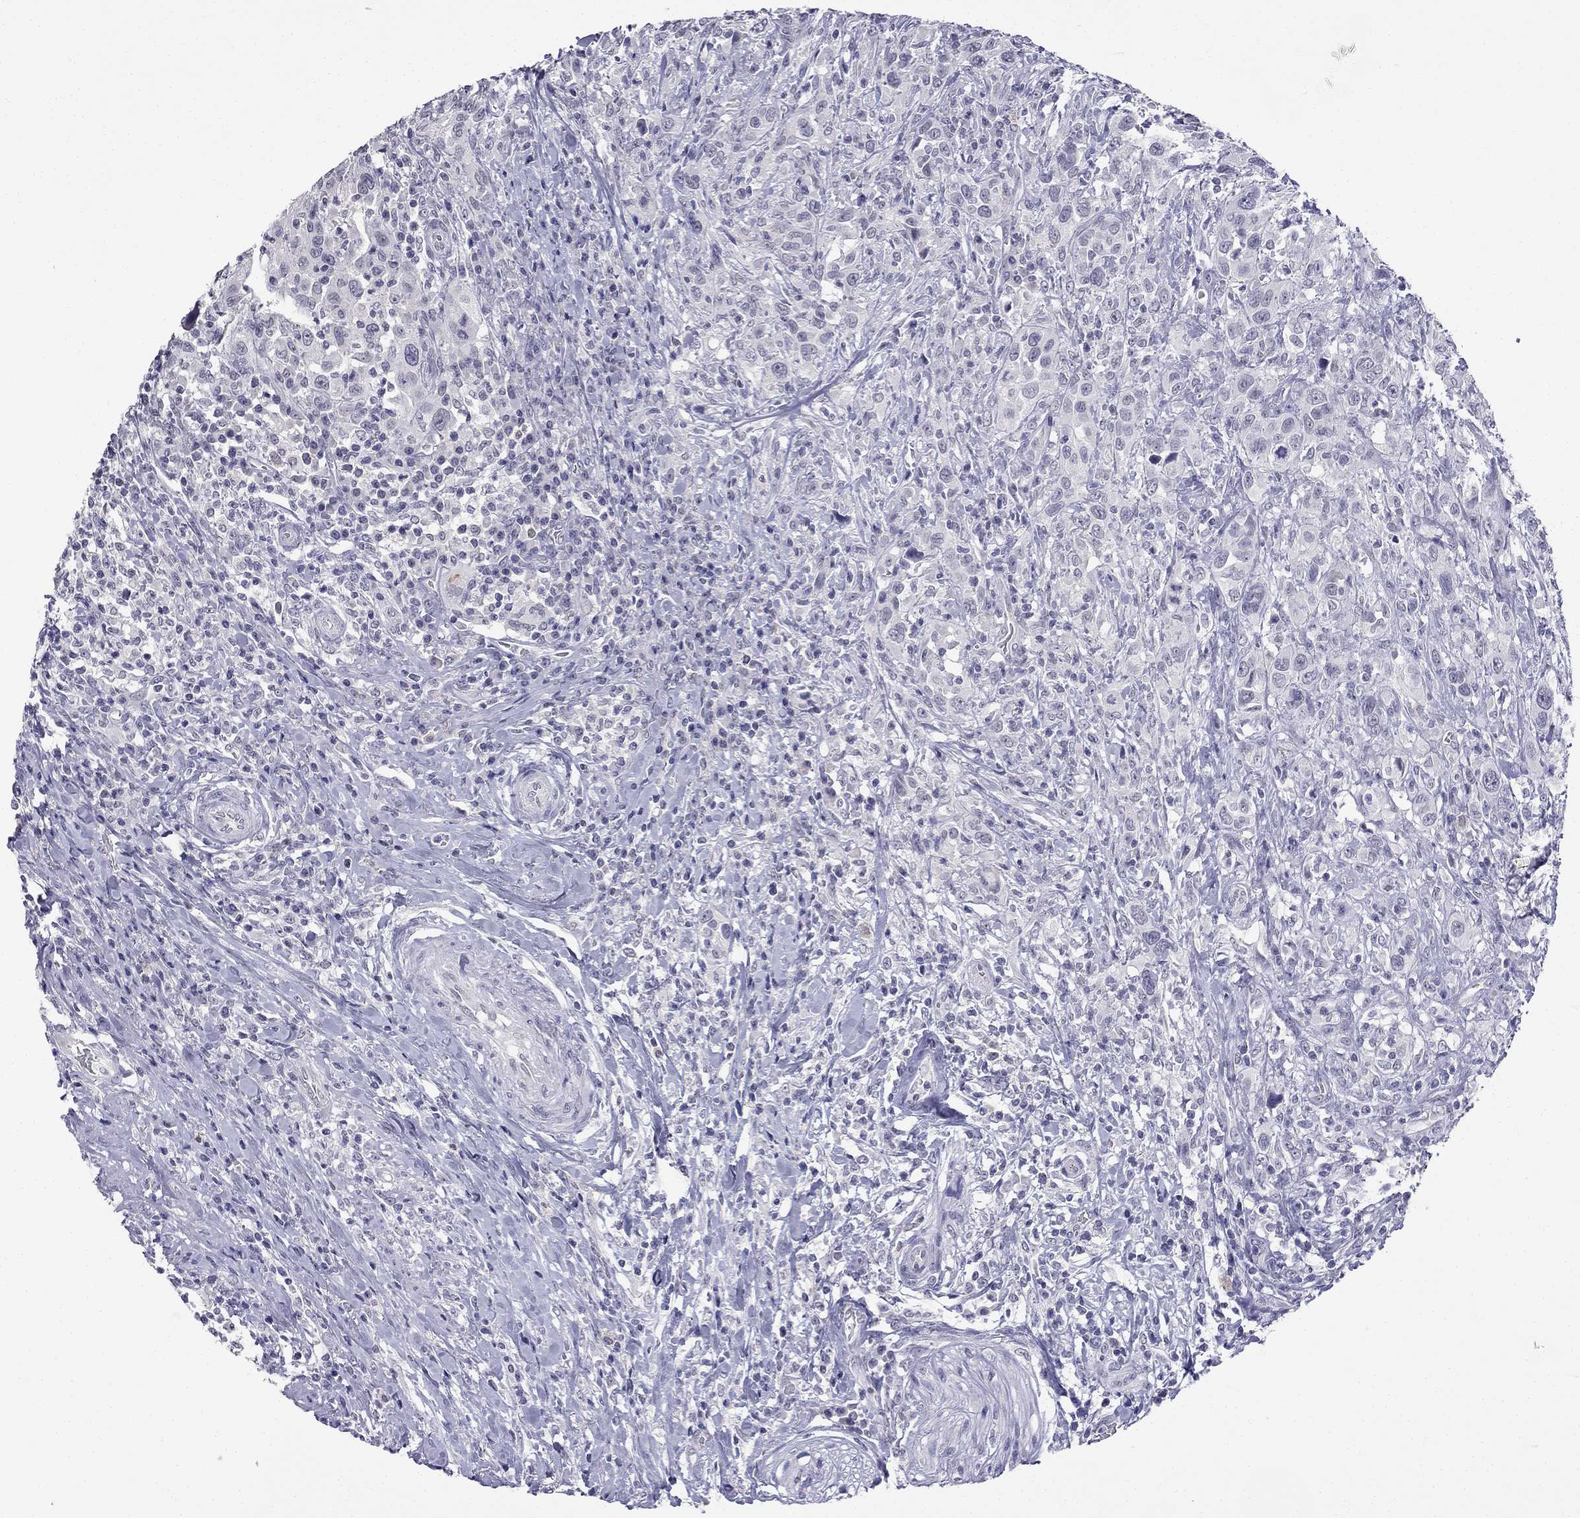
{"staining": {"intensity": "negative", "quantity": "none", "location": "none"}, "tissue": "urothelial cancer", "cell_type": "Tumor cells", "image_type": "cancer", "snomed": [{"axis": "morphology", "description": "Urothelial carcinoma, NOS"}, {"axis": "morphology", "description": "Urothelial carcinoma, High grade"}, {"axis": "topography", "description": "Urinary bladder"}], "caption": "DAB (3,3'-diaminobenzidine) immunohistochemical staining of high-grade urothelial carcinoma reveals no significant staining in tumor cells.", "gene": "C5orf49", "patient": {"sex": "female", "age": 64}}